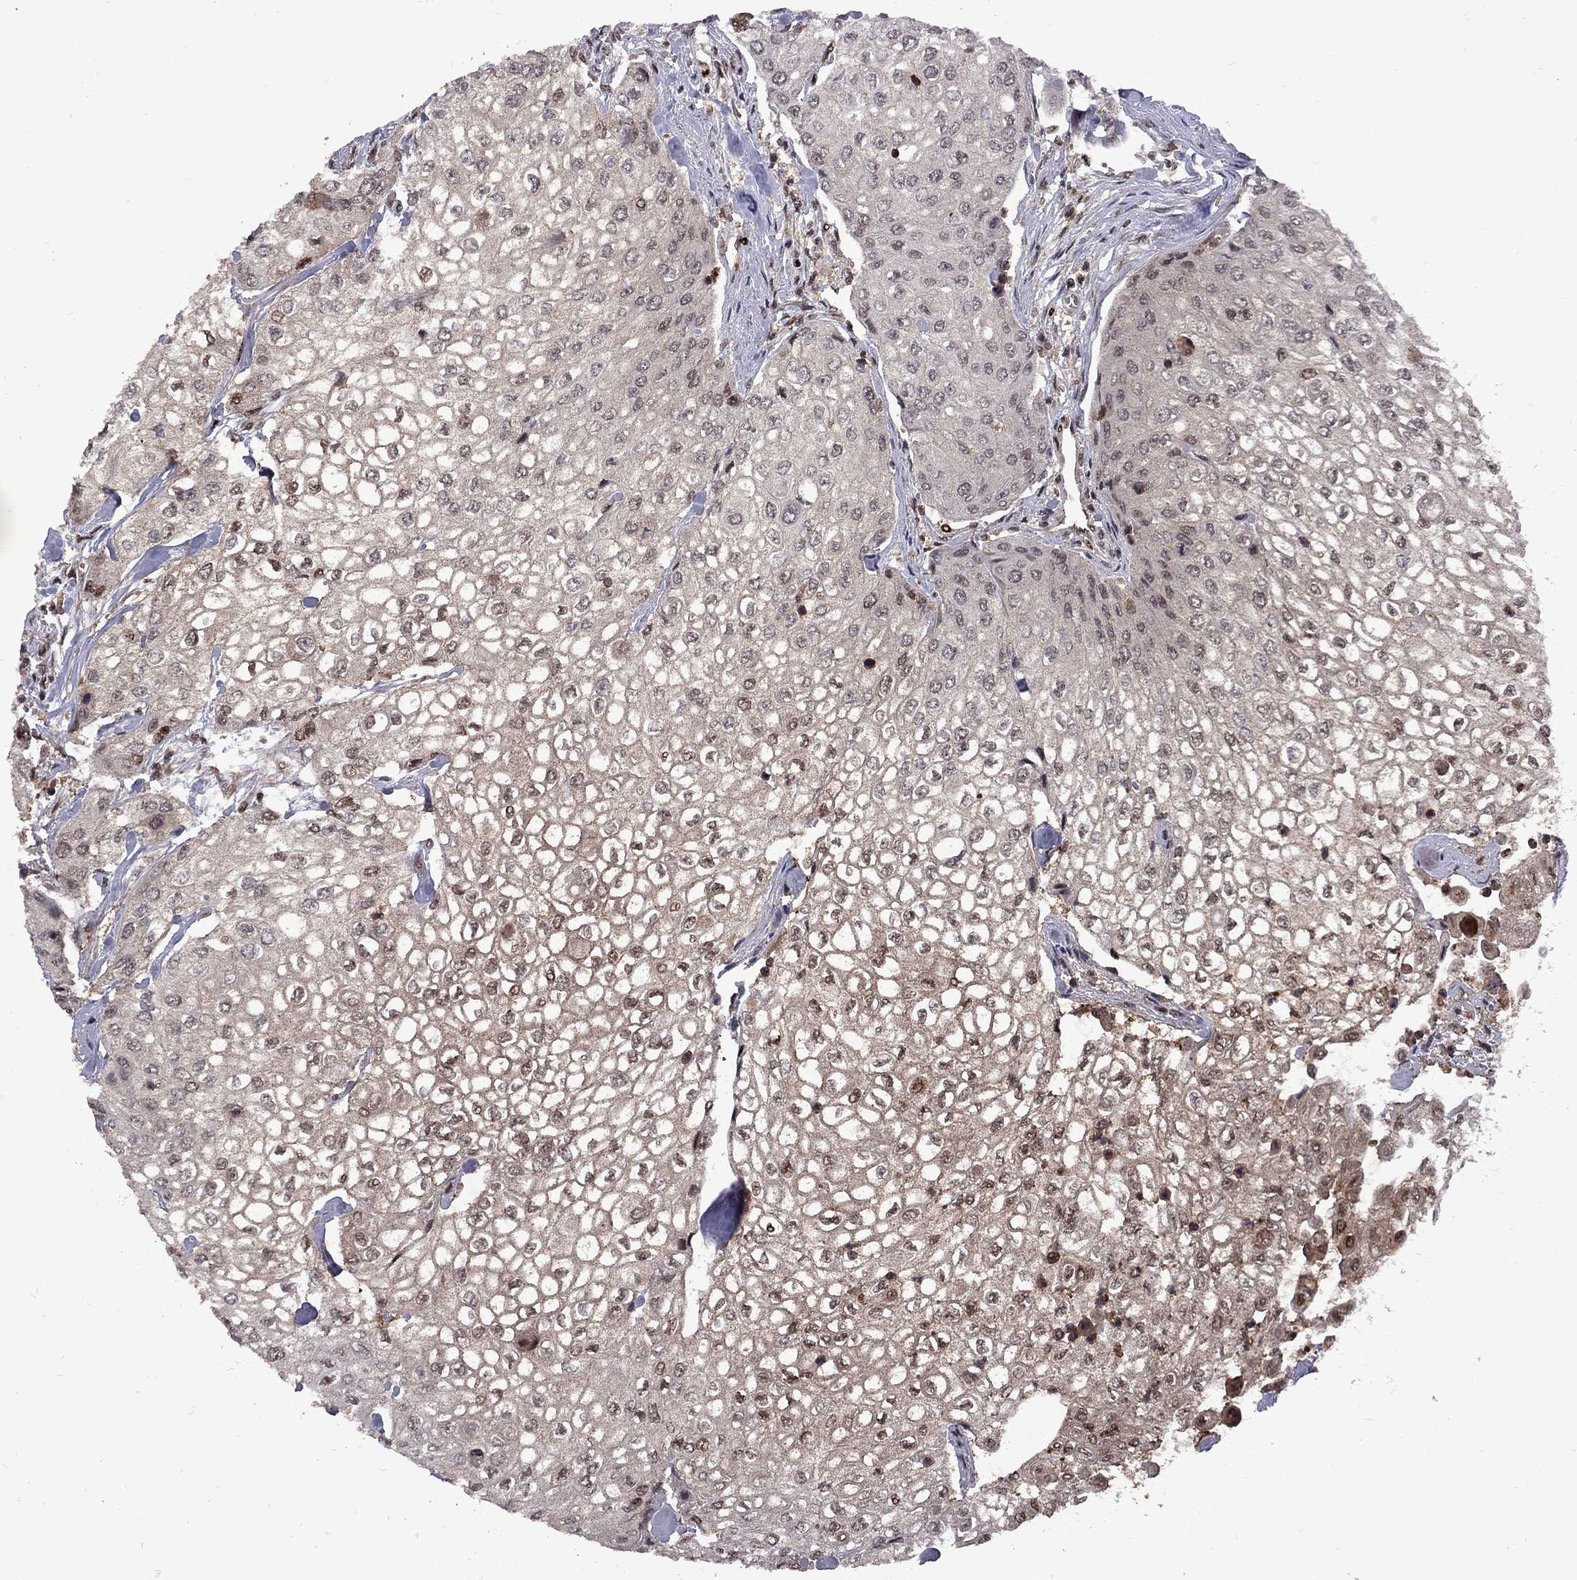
{"staining": {"intensity": "moderate", "quantity": "25%-75%", "location": "cytoplasmic/membranous,nuclear"}, "tissue": "urothelial cancer", "cell_type": "Tumor cells", "image_type": "cancer", "snomed": [{"axis": "morphology", "description": "Urothelial carcinoma, High grade"}, {"axis": "topography", "description": "Urinary bladder"}], "caption": "This is a photomicrograph of immunohistochemistry (IHC) staining of high-grade urothelial carcinoma, which shows moderate positivity in the cytoplasmic/membranous and nuclear of tumor cells.", "gene": "IPP", "patient": {"sex": "male", "age": 62}}